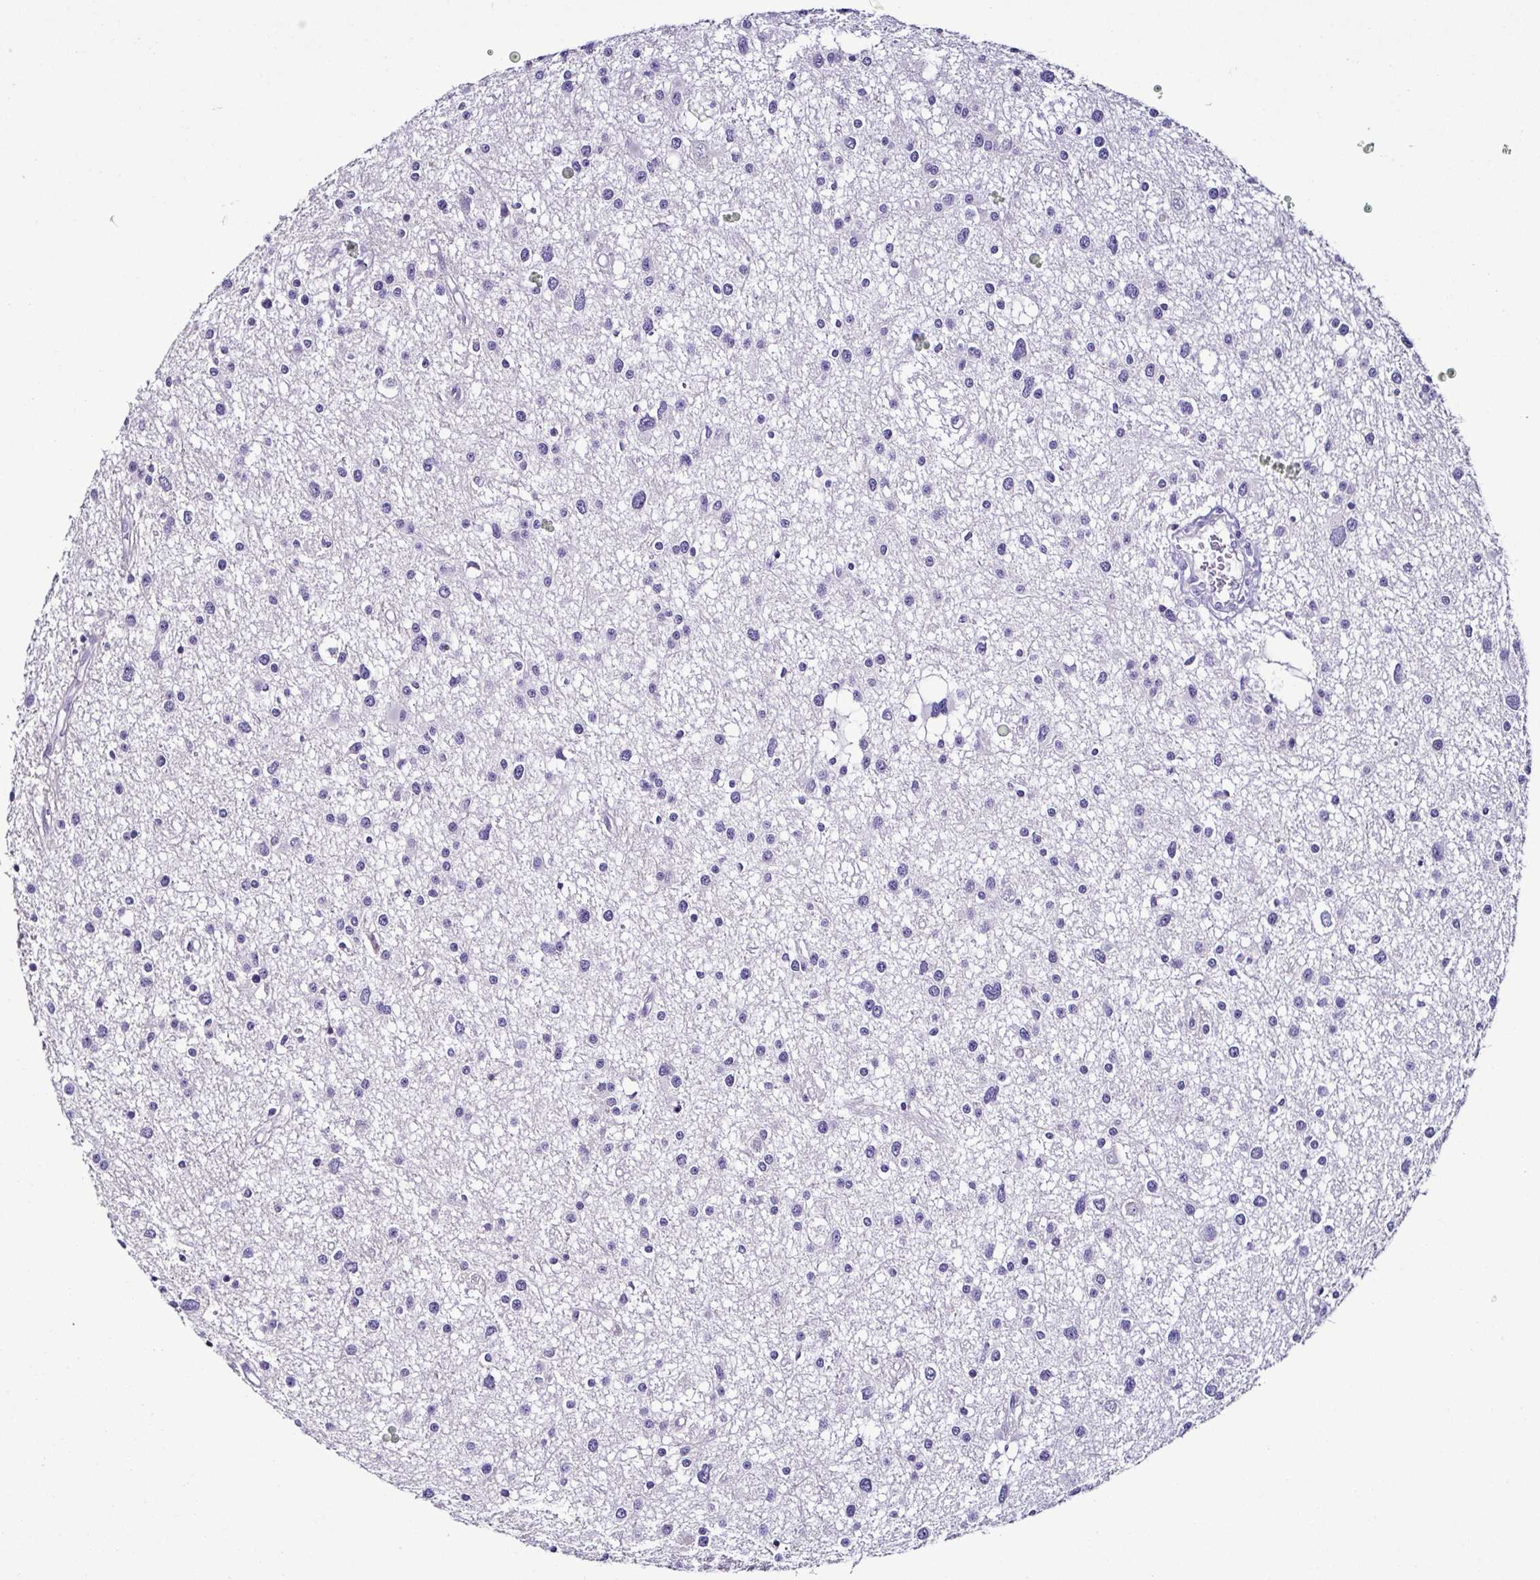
{"staining": {"intensity": "negative", "quantity": "none", "location": "none"}, "tissue": "glioma", "cell_type": "Tumor cells", "image_type": "cancer", "snomed": [{"axis": "morphology", "description": "Glioma, malignant, High grade"}, {"axis": "topography", "description": "Brain"}], "caption": "The histopathology image reveals no significant expression in tumor cells of glioma.", "gene": "SRL", "patient": {"sex": "male", "age": 54}}